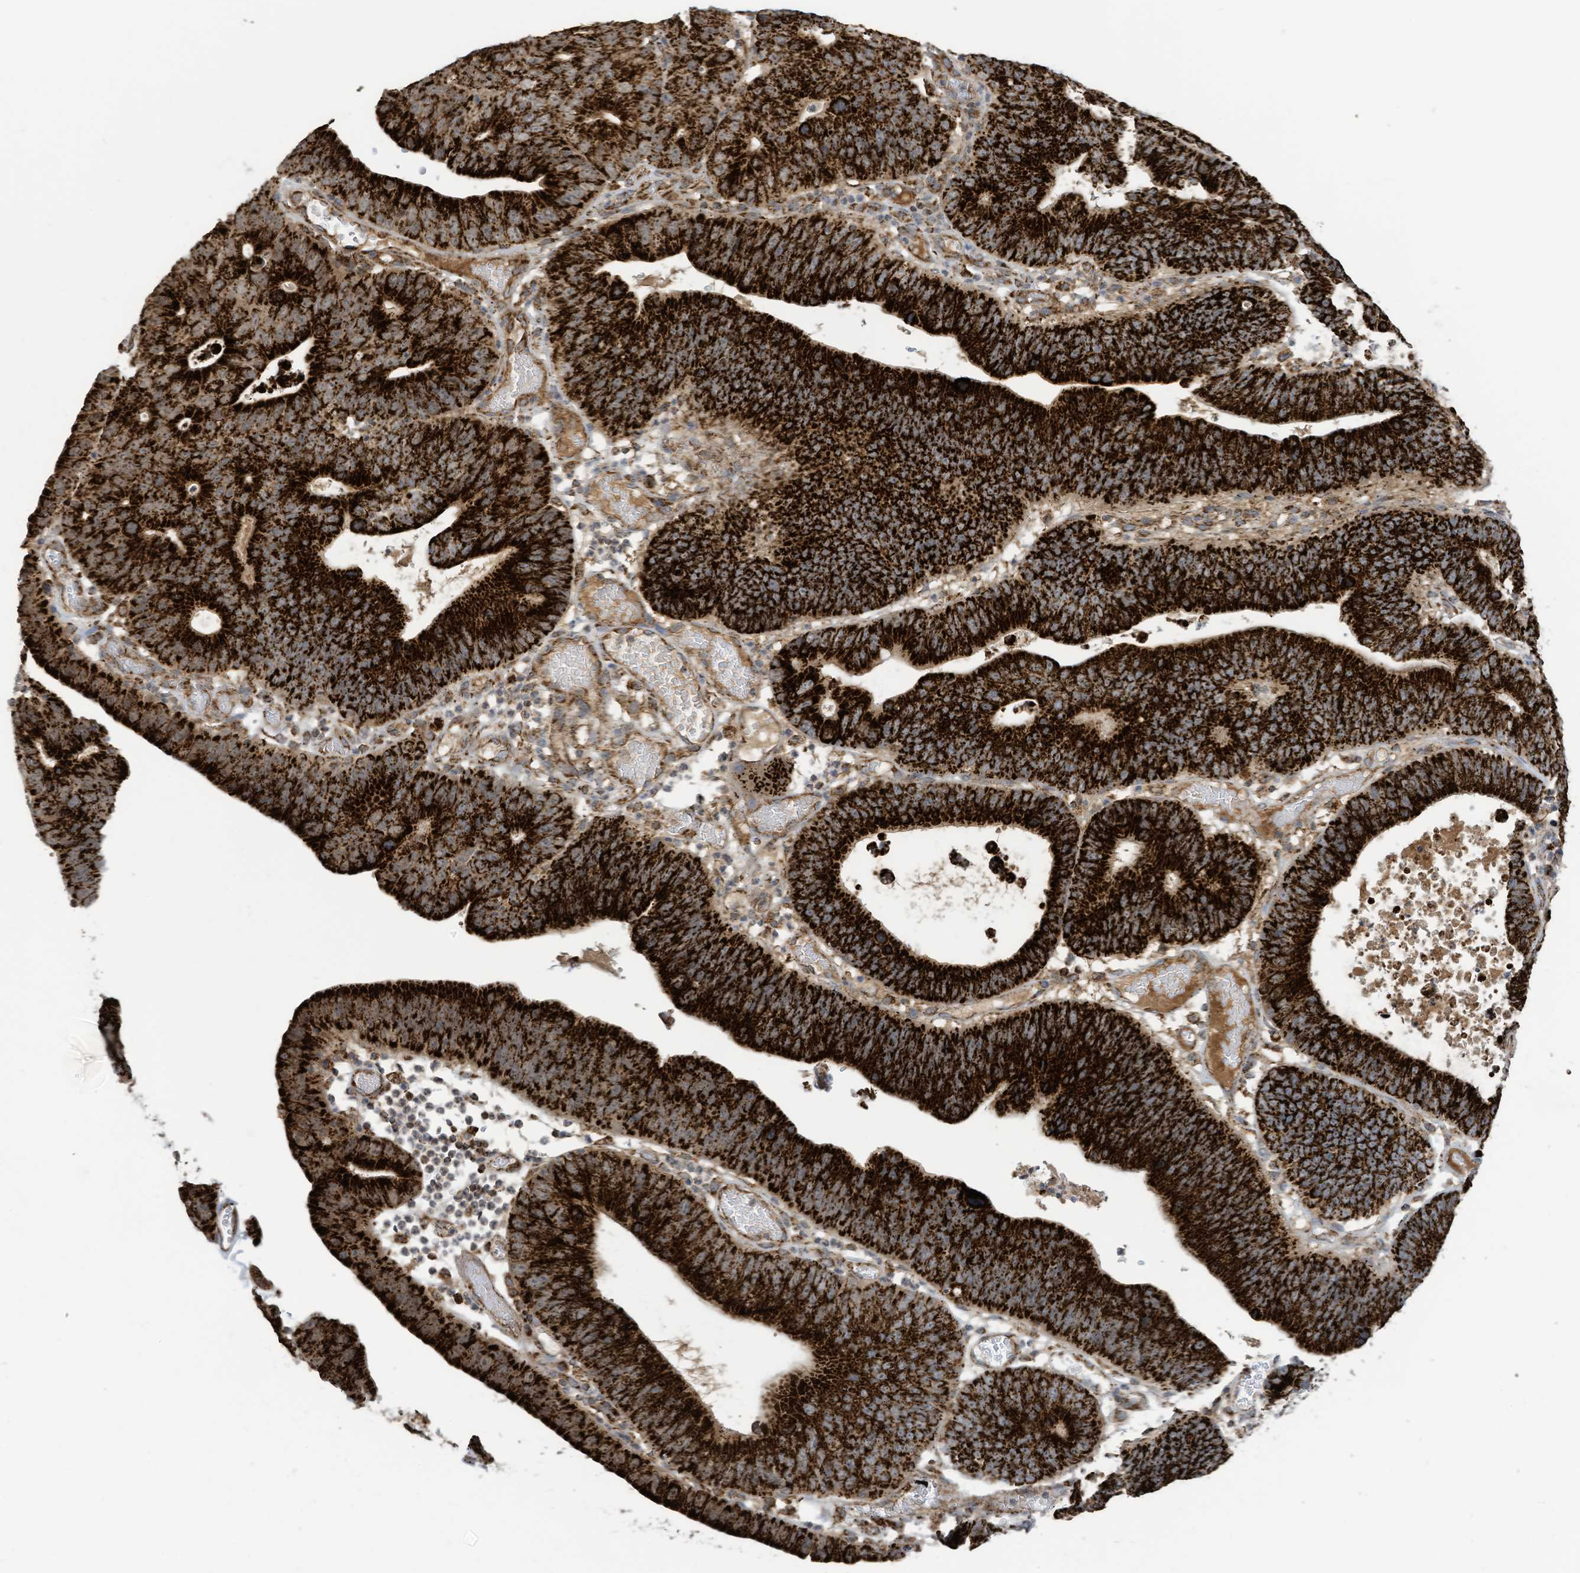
{"staining": {"intensity": "strong", "quantity": ">75%", "location": "cytoplasmic/membranous"}, "tissue": "stomach cancer", "cell_type": "Tumor cells", "image_type": "cancer", "snomed": [{"axis": "morphology", "description": "Adenocarcinoma, NOS"}, {"axis": "topography", "description": "Stomach"}], "caption": "A brown stain labels strong cytoplasmic/membranous expression of a protein in human stomach adenocarcinoma tumor cells.", "gene": "COX10", "patient": {"sex": "male", "age": 59}}